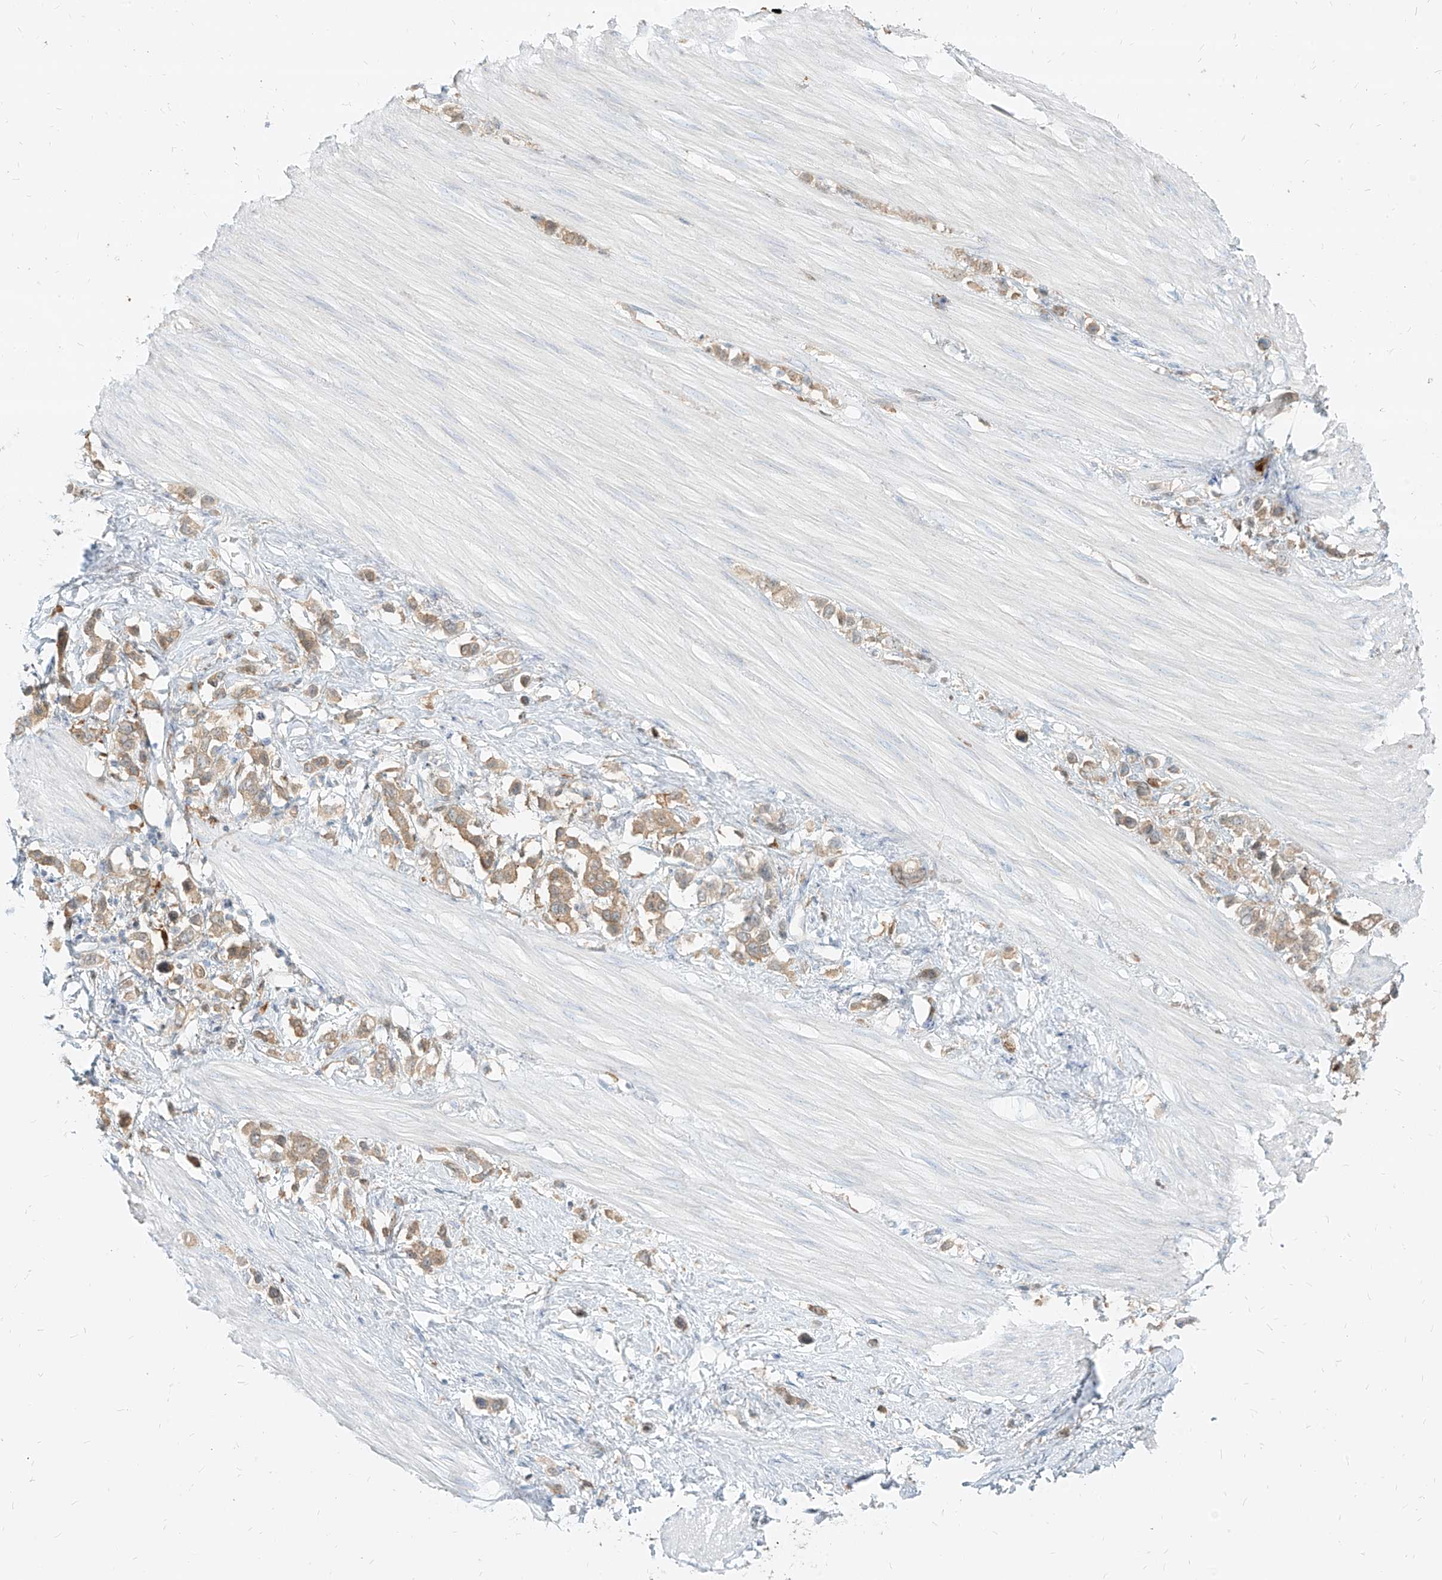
{"staining": {"intensity": "weak", "quantity": ">75%", "location": "cytoplasmic/membranous"}, "tissue": "stomach cancer", "cell_type": "Tumor cells", "image_type": "cancer", "snomed": [{"axis": "morphology", "description": "Adenocarcinoma, NOS"}, {"axis": "topography", "description": "Stomach"}], "caption": "IHC staining of stomach cancer (adenocarcinoma), which demonstrates low levels of weak cytoplasmic/membranous staining in approximately >75% of tumor cells indicating weak cytoplasmic/membranous protein positivity. The staining was performed using DAB (3,3'-diaminobenzidine) (brown) for protein detection and nuclei were counterstained in hematoxylin (blue).", "gene": "PGD", "patient": {"sex": "female", "age": 65}}